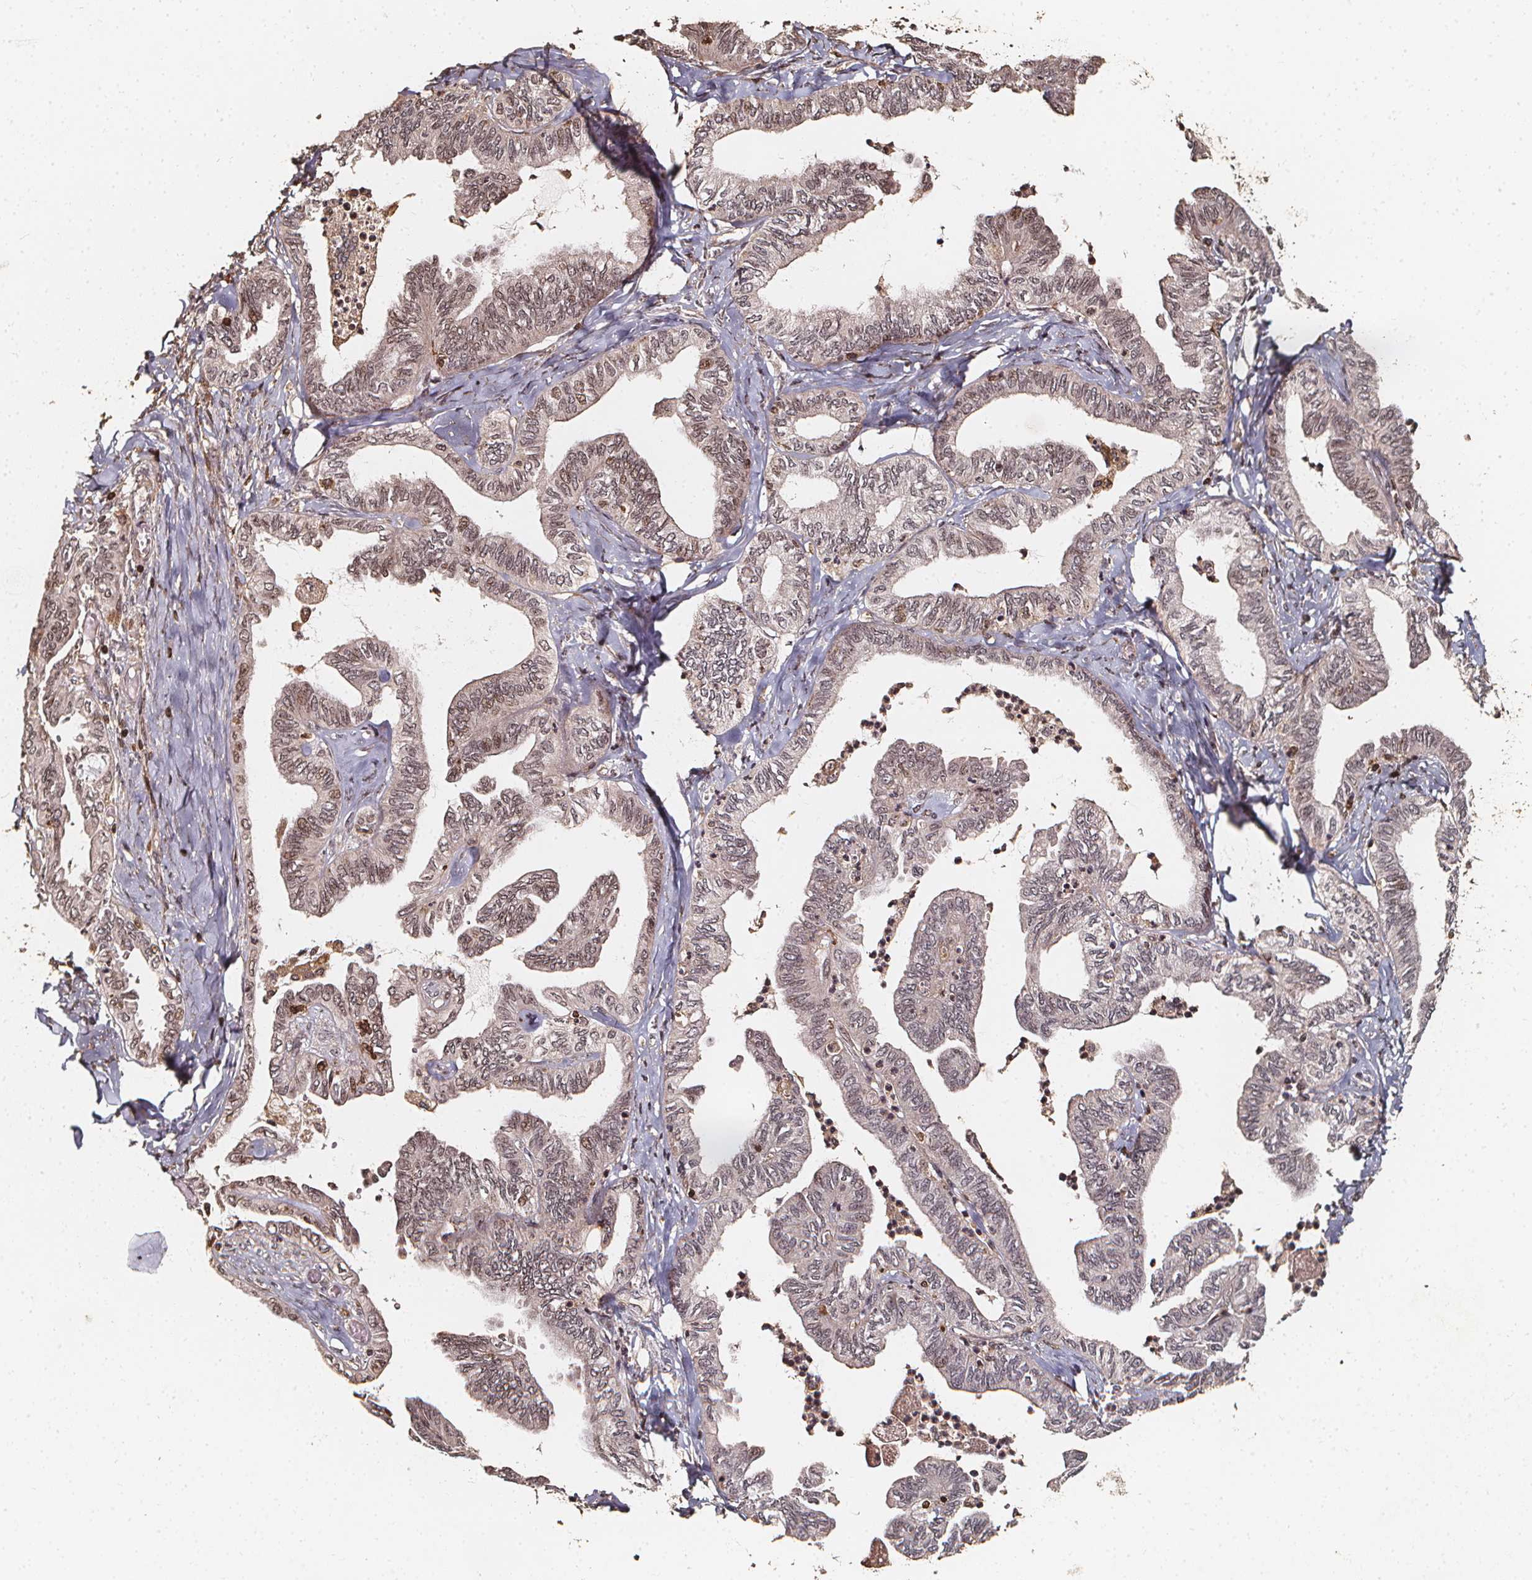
{"staining": {"intensity": "weak", "quantity": "<25%", "location": "nuclear"}, "tissue": "ovarian cancer", "cell_type": "Tumor cells", "image_type": "cancer", "snomed": [{"axis": "morphology", "description": "Carcinoma, endometroid"}, {"axis": "topography", "description": "Ovary"}], "caption": "This is a histopathology image of immunohistochemistry (IHC) staining of endometroid carcinoma (ovarian), which shows no staining in tumor cells.", "gene": "EXOSC9", "patient": {"sex": "female", "age": 70}}